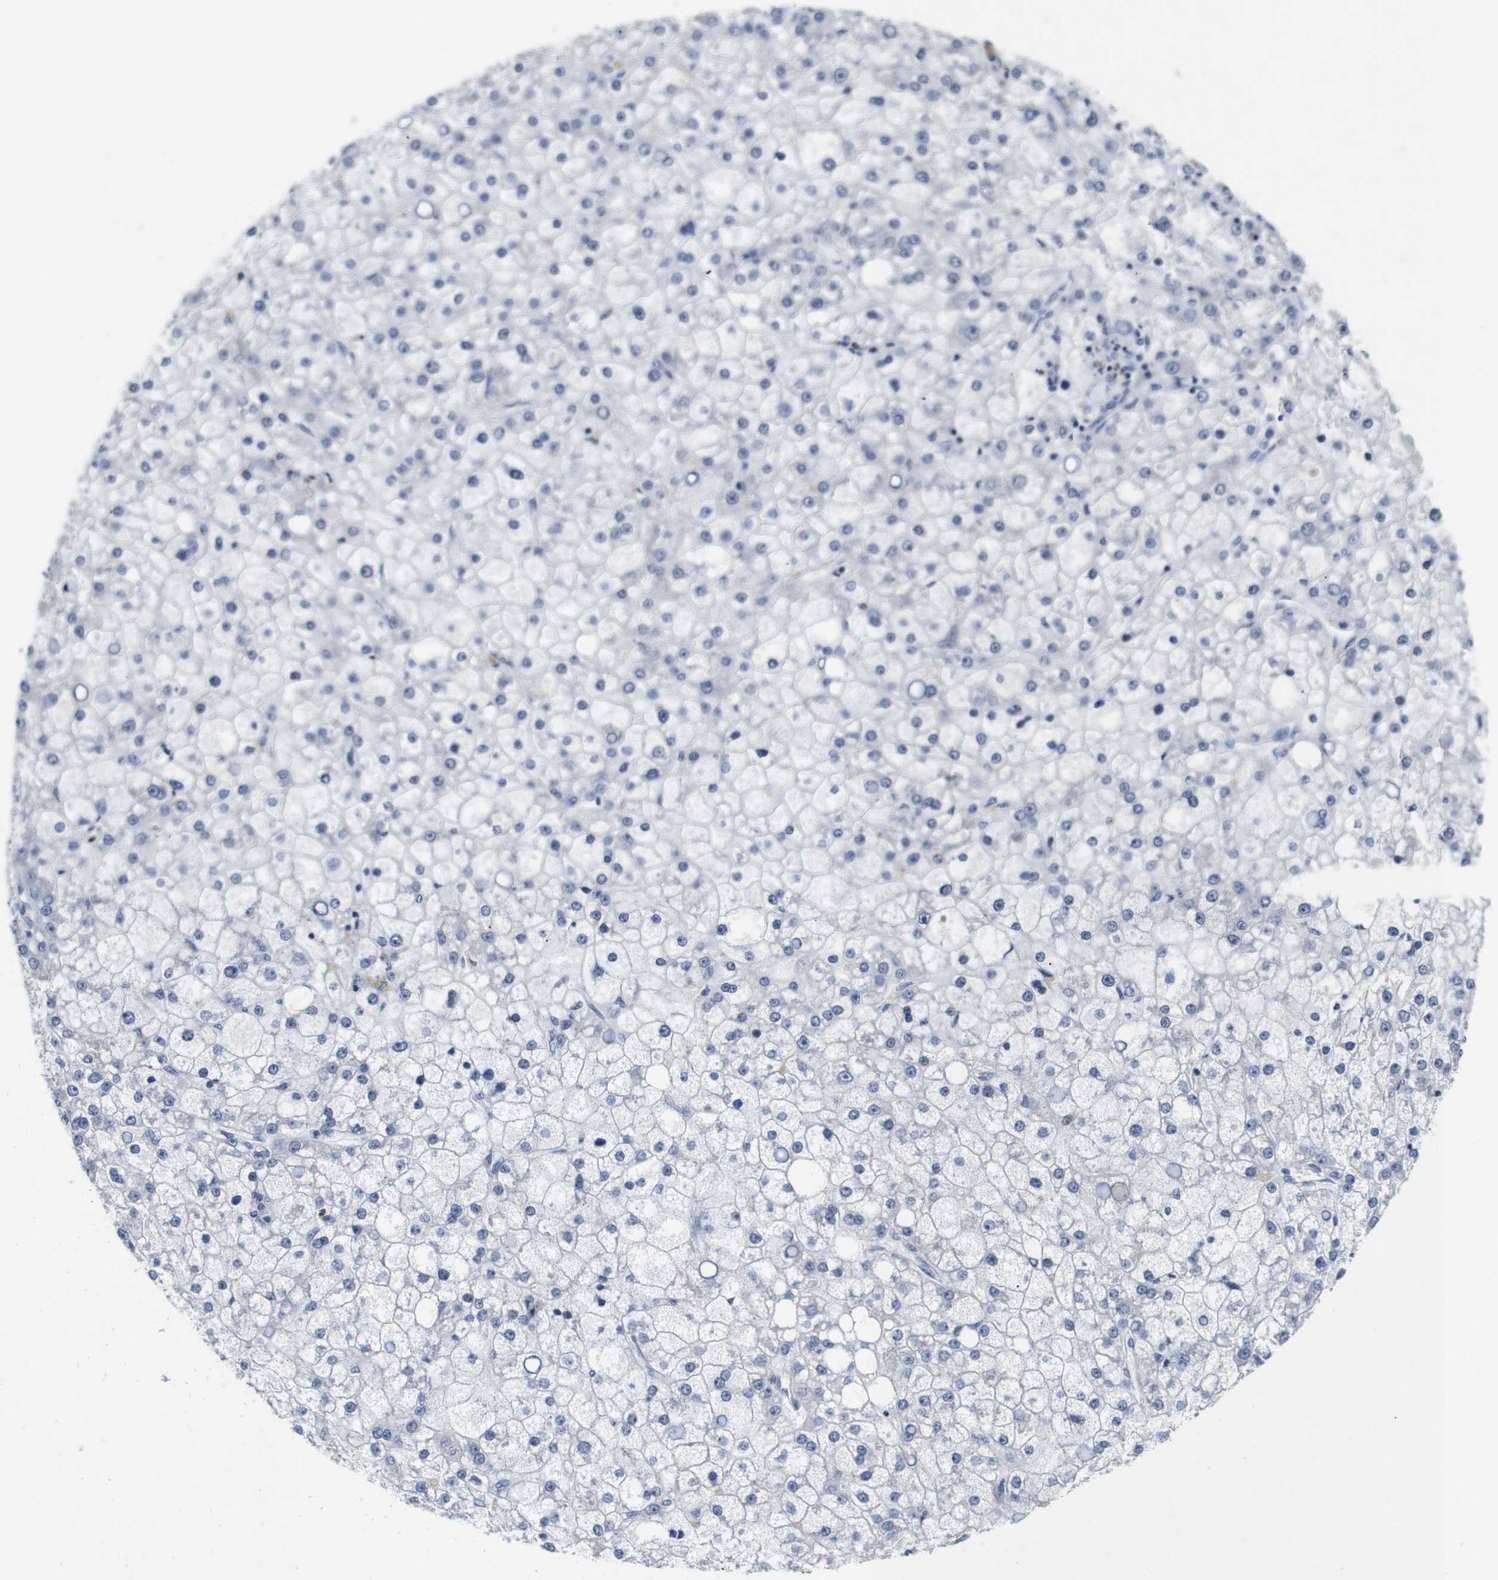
{"staining": {"intensity": "negative", "quantity": "none", "location": "none"}, "tissue": "liver cancer", "cell_type": "Tumor cells", "image_type": "cancer", "snomed": [{"axis": "morphology", "description": "Carcinoma, Hepatocellular, NOS"}, {"axis": "topography", "description": "Liver"}], "caption": "IHC histopathology image of neoplastic tissue: human liver cancer (hepatocellular carcinoma) stained with DAB (3,3'-diaminobenzidine) shows no significant protein staining in tumor cells.", "gene": "CYB561", "patient": {"sex": "male", "age": 67}}